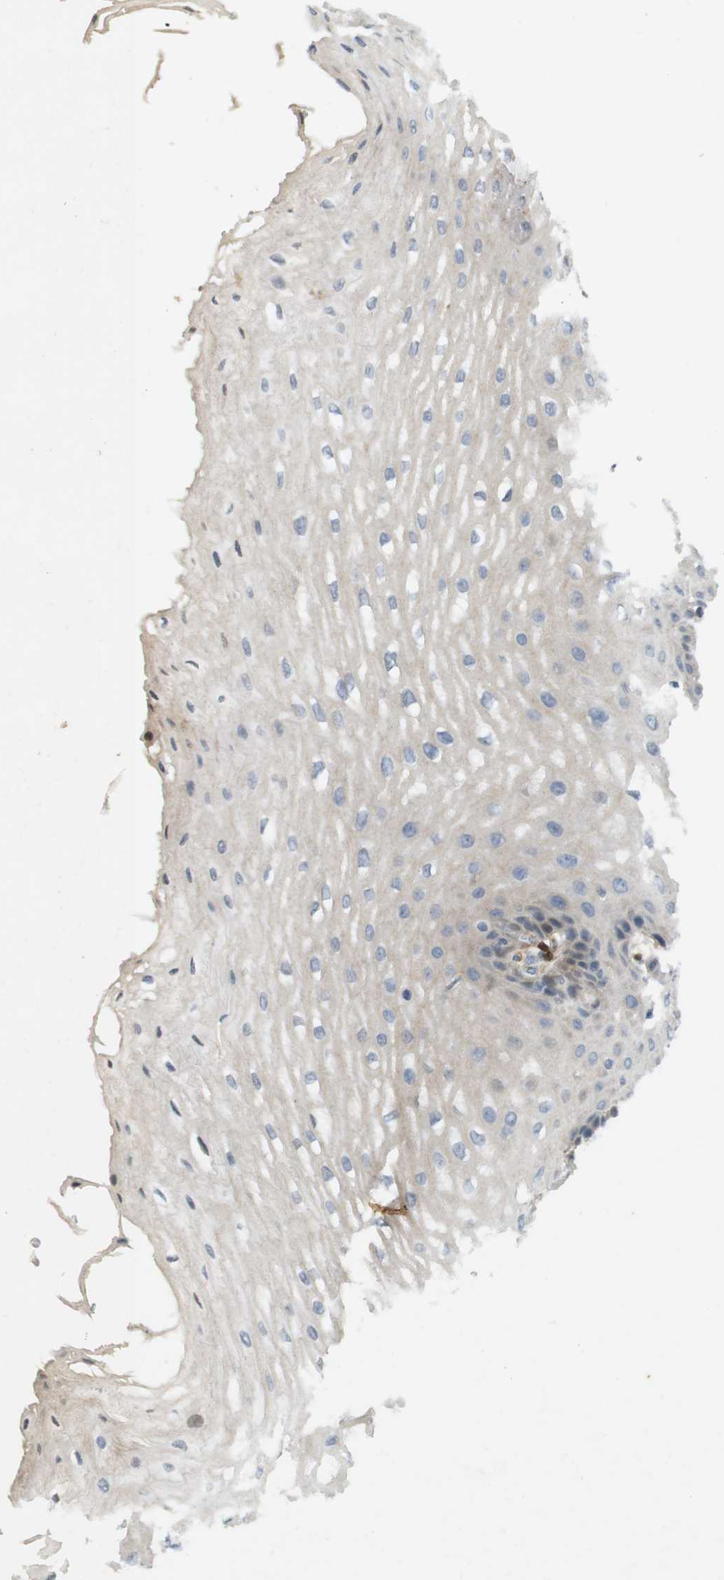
{"staining": {"intensity": "weak", "quantity": "<25%", "location": "cytoplasmic/membranous,nuclear"}, "tissue": "esophagus", "cell_type": "Squamous epithelial cells", "image_type": "normal", "snomed": [{"axis": "morphology", "description": "Normal tissue, NOS"}, {"axis": "topography", "description": "Esophagus"}], "caption": "This is a image of immunohistochemistry (IHC) staining of unremarkable esophagus, which shows no expression in squamous epithelial cells.", "gene": "PPP1R14A", "patient": {"sex": "male", "age": 54}}